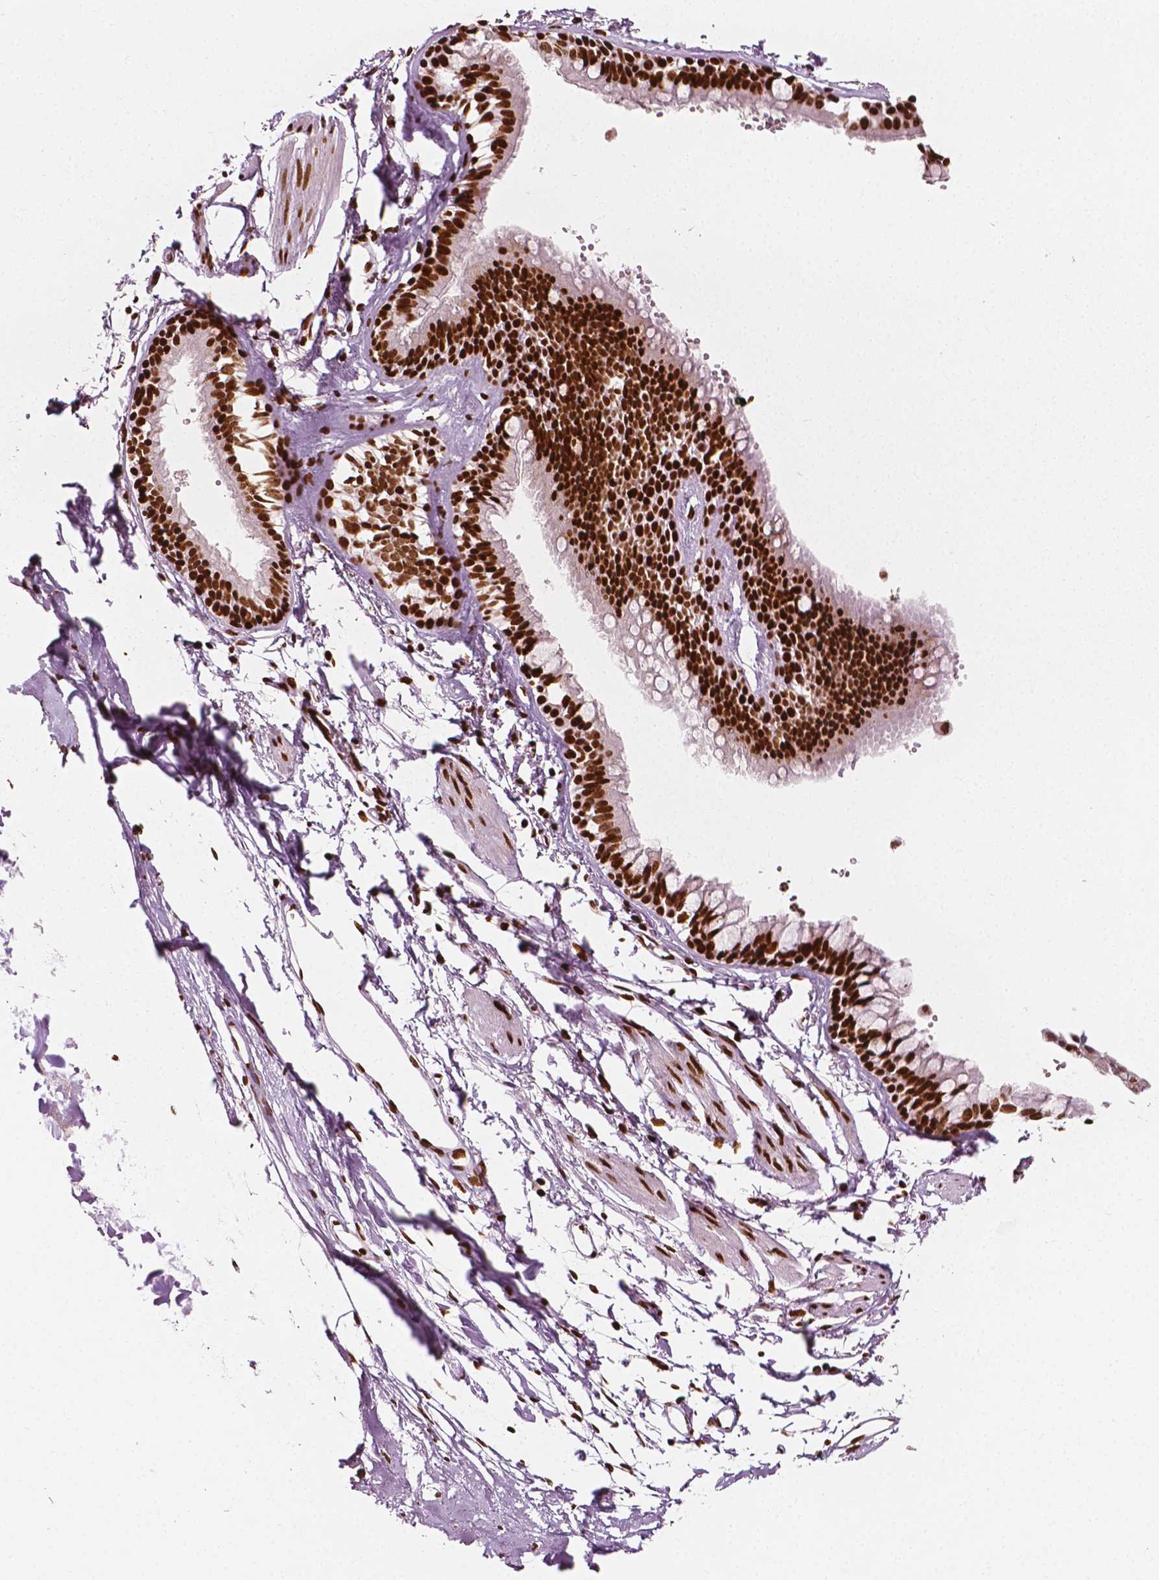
{"staining": {"intensity": "strong", "quantity": ">75%", "location": "nuclear"}, "tissue": "bronchus", "cell_type": "Respiratory epithelial cells", "image_type": "normal", "snomed": [{"axis": "morphology", "description": "Normal tissue, NOS"}, {"axis": "topography", "description": "Cartilage tissue"}, {"axis": "topography", "description": "Bronchus"}], "caption": "Protein expression analysis of benign human bronchus reveals strong nuclear expression in about >75% of respiratory epithelial cells. Using DAB (3,3'-diaminobenzidine) (brown) and hematoxylin (blue) stains, captured at high magnification using brightfield microscopy.", "gene": "CTCF", "patient": {"sex": "female", "age": 59}}